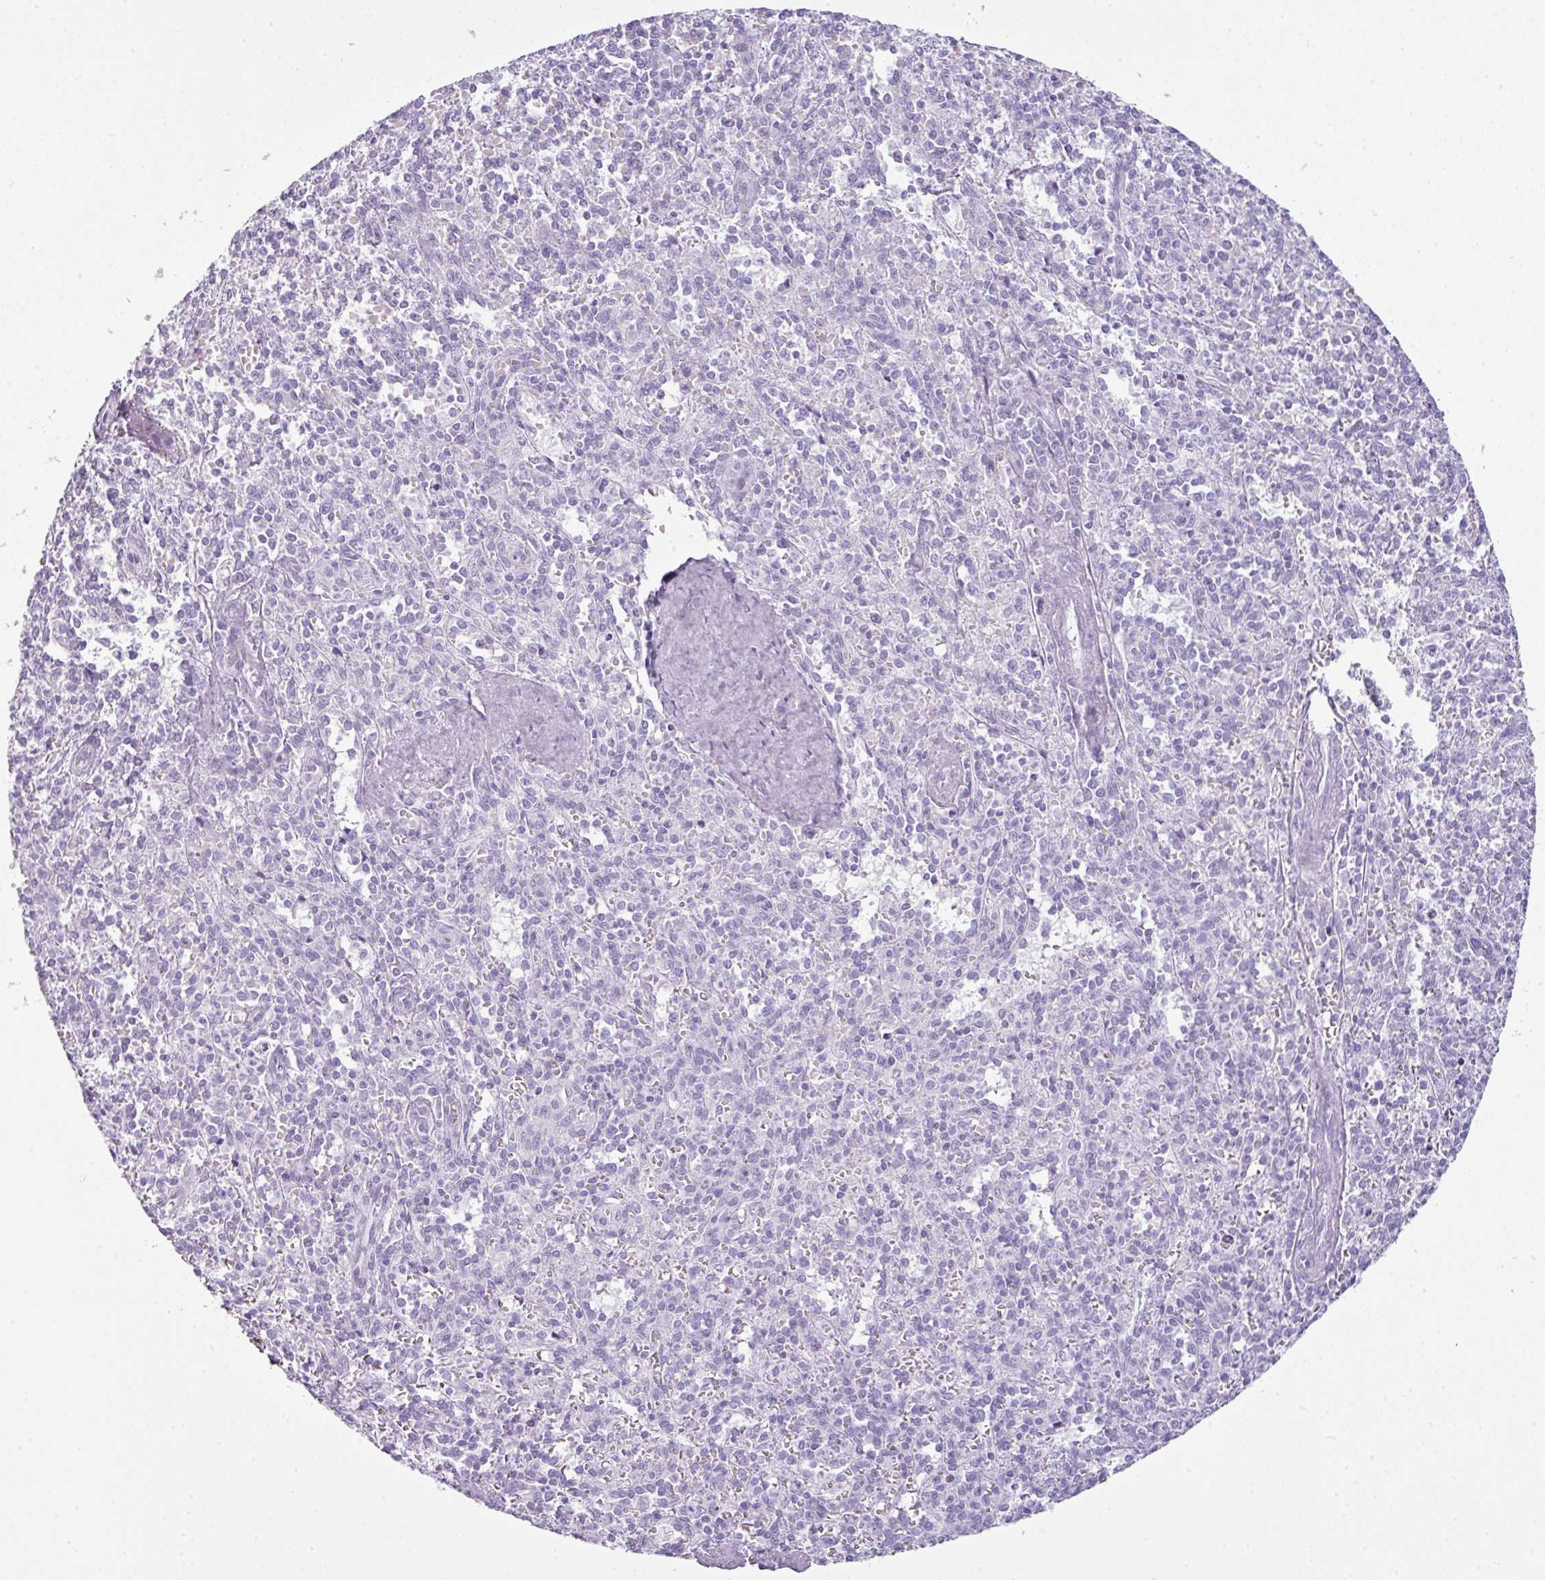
{"staining": {"intensity": "negative", "quantity": "none", "location": "none"}, "tissue": "spleen", "cell_type": "Cells in red pulp", "image_type": "normal", "snomed": [{"axis": "morphology", "description": "Normal tissue, NOS"}, {"axis": "topography", "description": "Spleen"}], "caption": "IHC histopathology image of normal spleen stained for a protein (brown), which exhibits no positivity in cells in red pulp. Brightfield microscopy of IHC stained with DAB (brown) and hematoxylin (blue), captured at high magnification.", "gene": "SCT", "patient": {"sex": "female", "age": 70}}